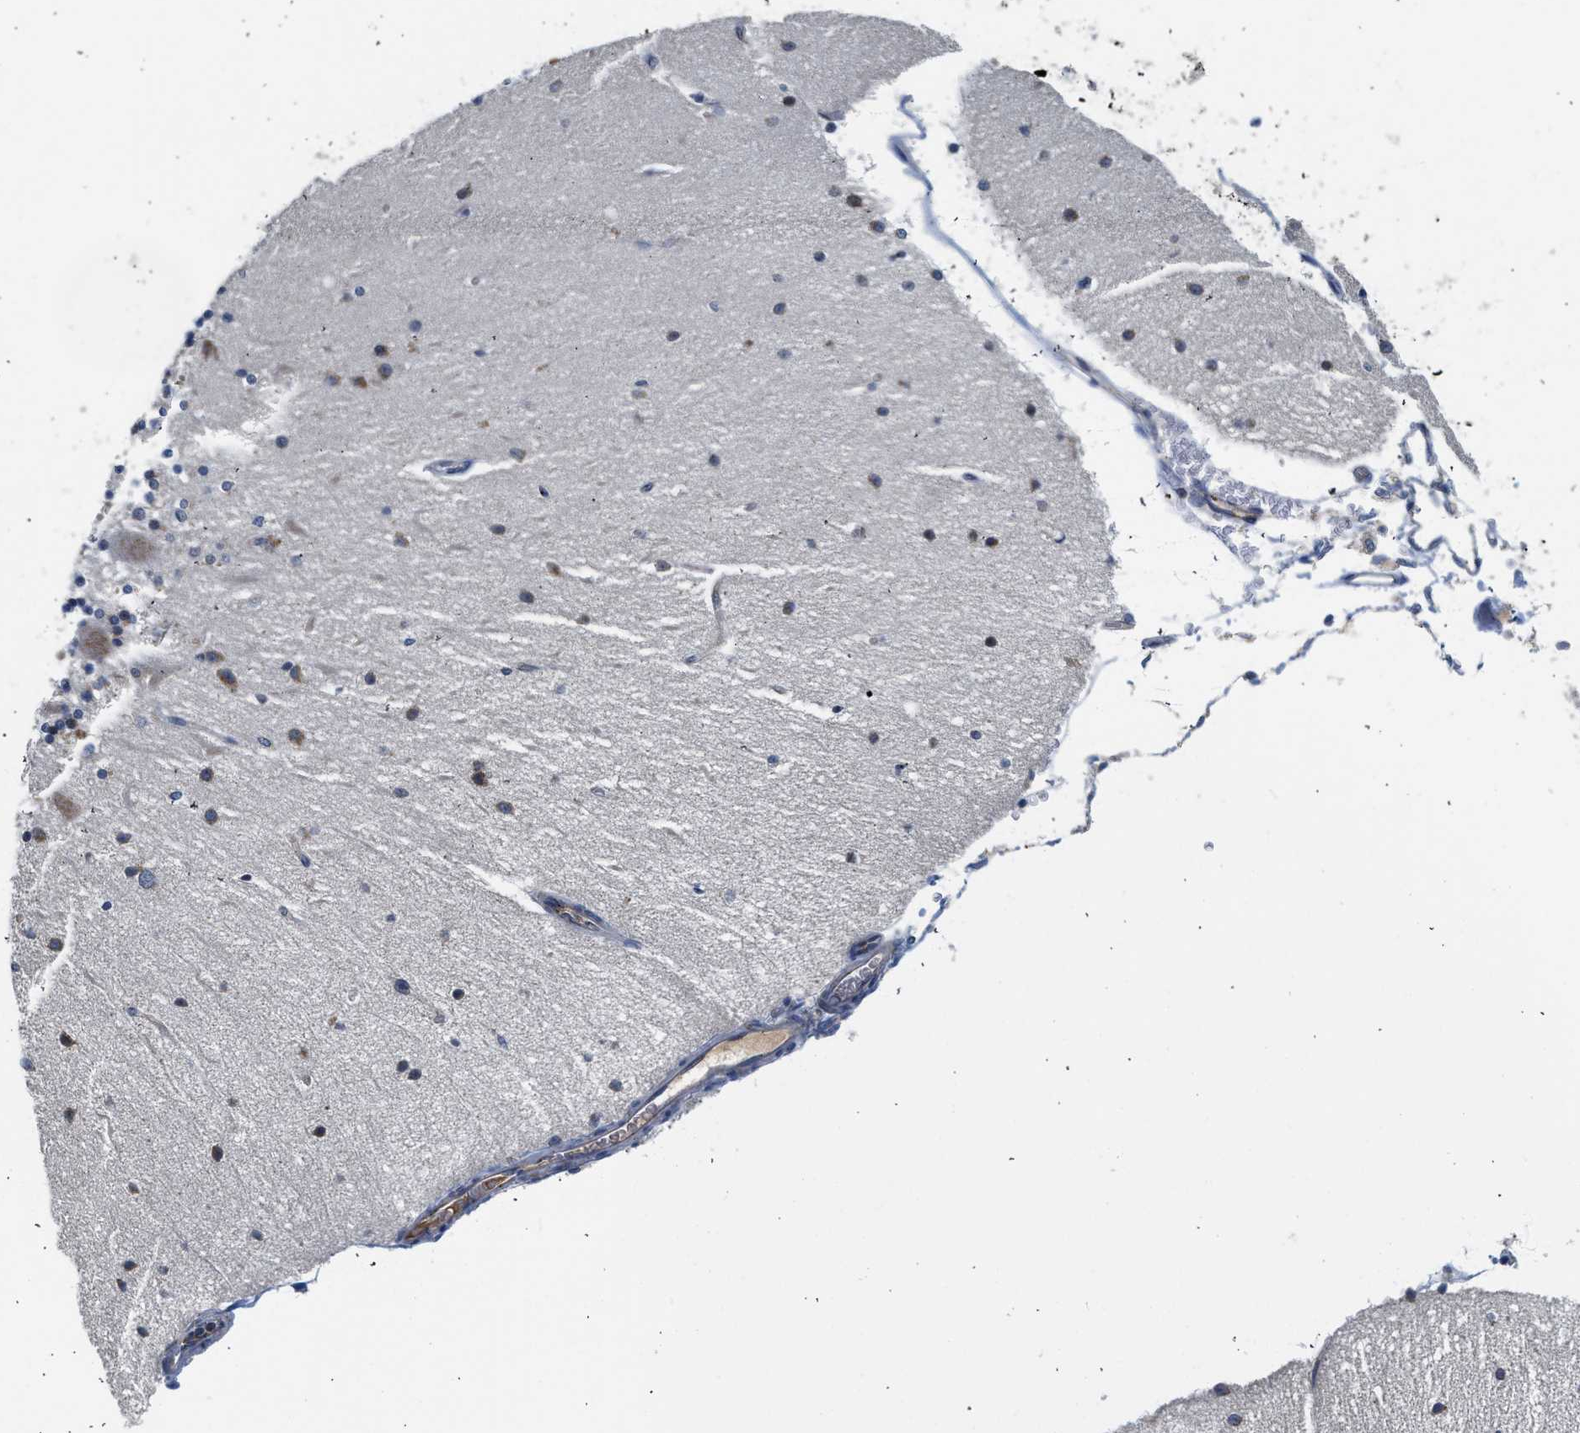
{"staining": {"intensity": "negative", "quantity": "none", "location": "none"}, "tissue": "cerebellum", "cell_type": "Cells in granular layer", "image_type": "normal", "snomed": [{"axis": "morphology", "description": "Normal tissue, NOS"}, {"axis": "topography", "description": "Cerebellum"}], "caption": "There is no significant expression in cells in granular layer of cerebellum. (DAB (3,3'-diaminobenzidine) IHC visualized using brightfield microscopy, high magnification).", "gene": "PIM1", "patient": {"sex": "female", "age": 54}}